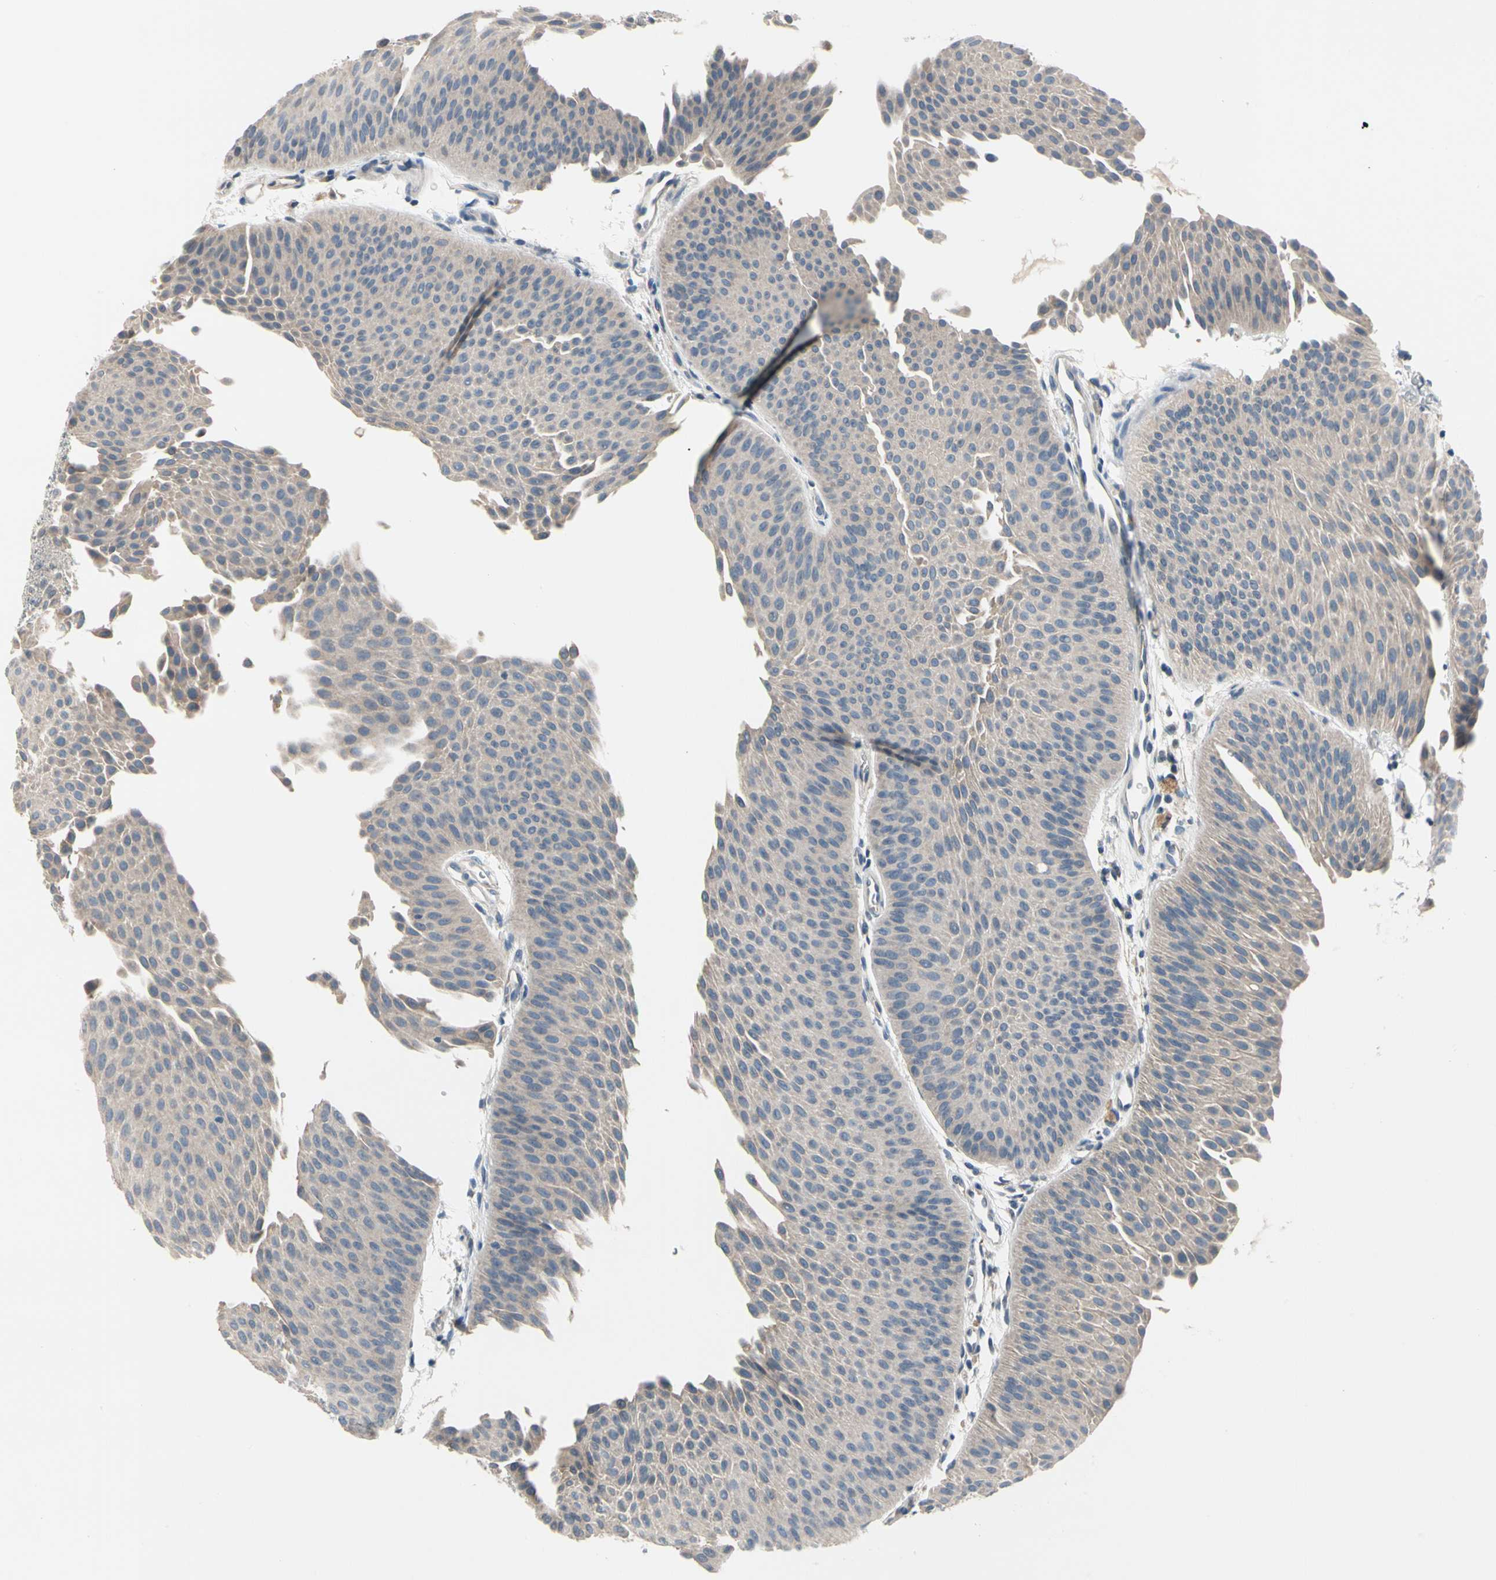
{"staining": {"intensity": "weak", "quantity": ">75%", "location": "cytoplasmic/membranous"}, "tissue": "urothelial cancer", "cell_type": "Tumor cells", "image_type": "cancer", "snomed": [{"axis": "morphology", "description": "Urothelial carcinoma, Low grade"}, {"axis": "topography", "description": "Urinary bladder"}], "caption": "Urothelial cancer stained with DAB immunohistochemistry reveals low levels of weak cytoplasmic/membranous staining in about >75% of tumor cells.", "gene": "SELENOK", "patient": {"sex": "female", "age": 60}}